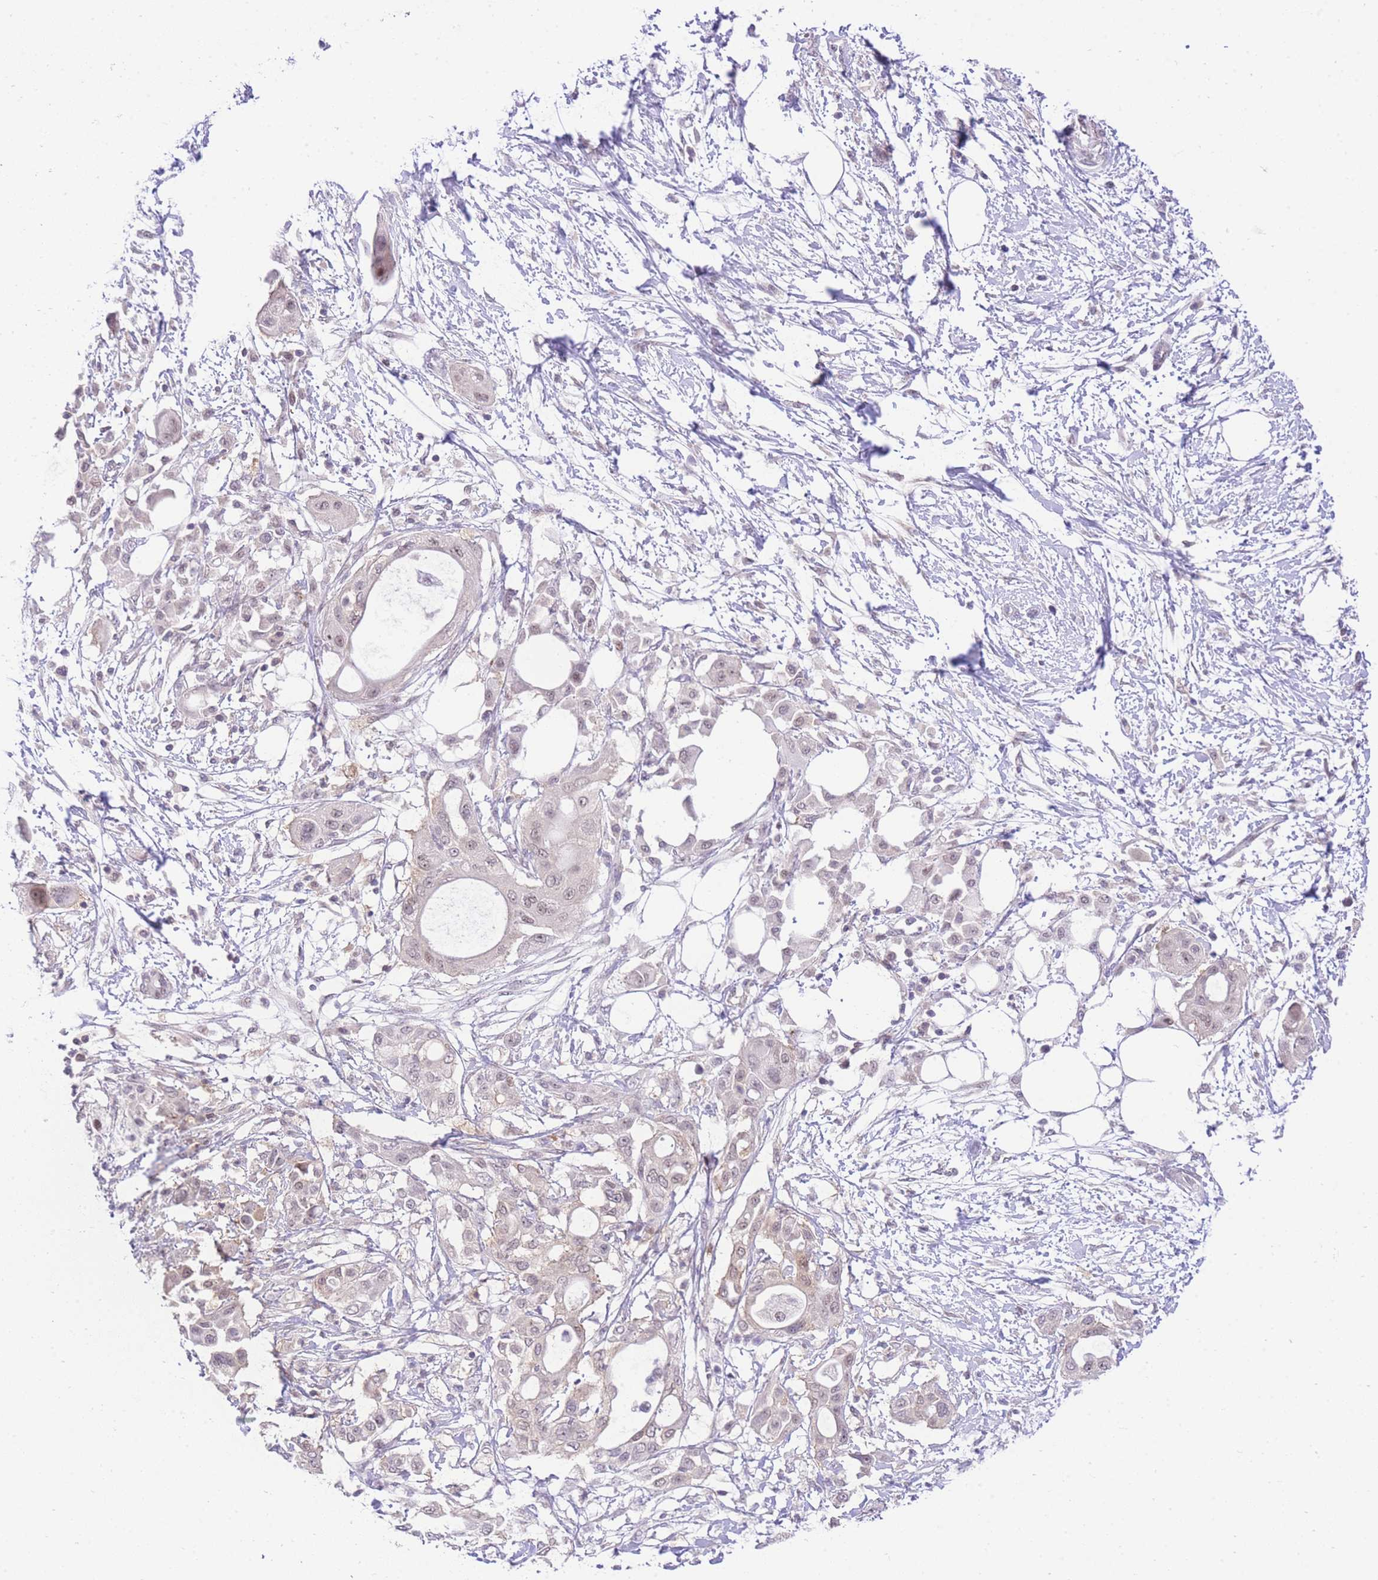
{"staining": {"intensity": "weak", "quantity": "<25%", "location": "cytoplasmic/membranous"}, "tissue": "pancreatic cancer", "cell_type": "Tumor cells", "image_type": "cancer", "snomed": [{"axis": "morphology", "description": "Adenocarcinoma, NOS"}, {"axis": "topography", "description": "Pancreas"}], "caption": "Pancreatic cancer (adenocarcinoma) was stained to show a protein in brown. There is no significant staining in tumor cells.", "gene": "STK39", "patient": {"sex": "male", "age": 68}}